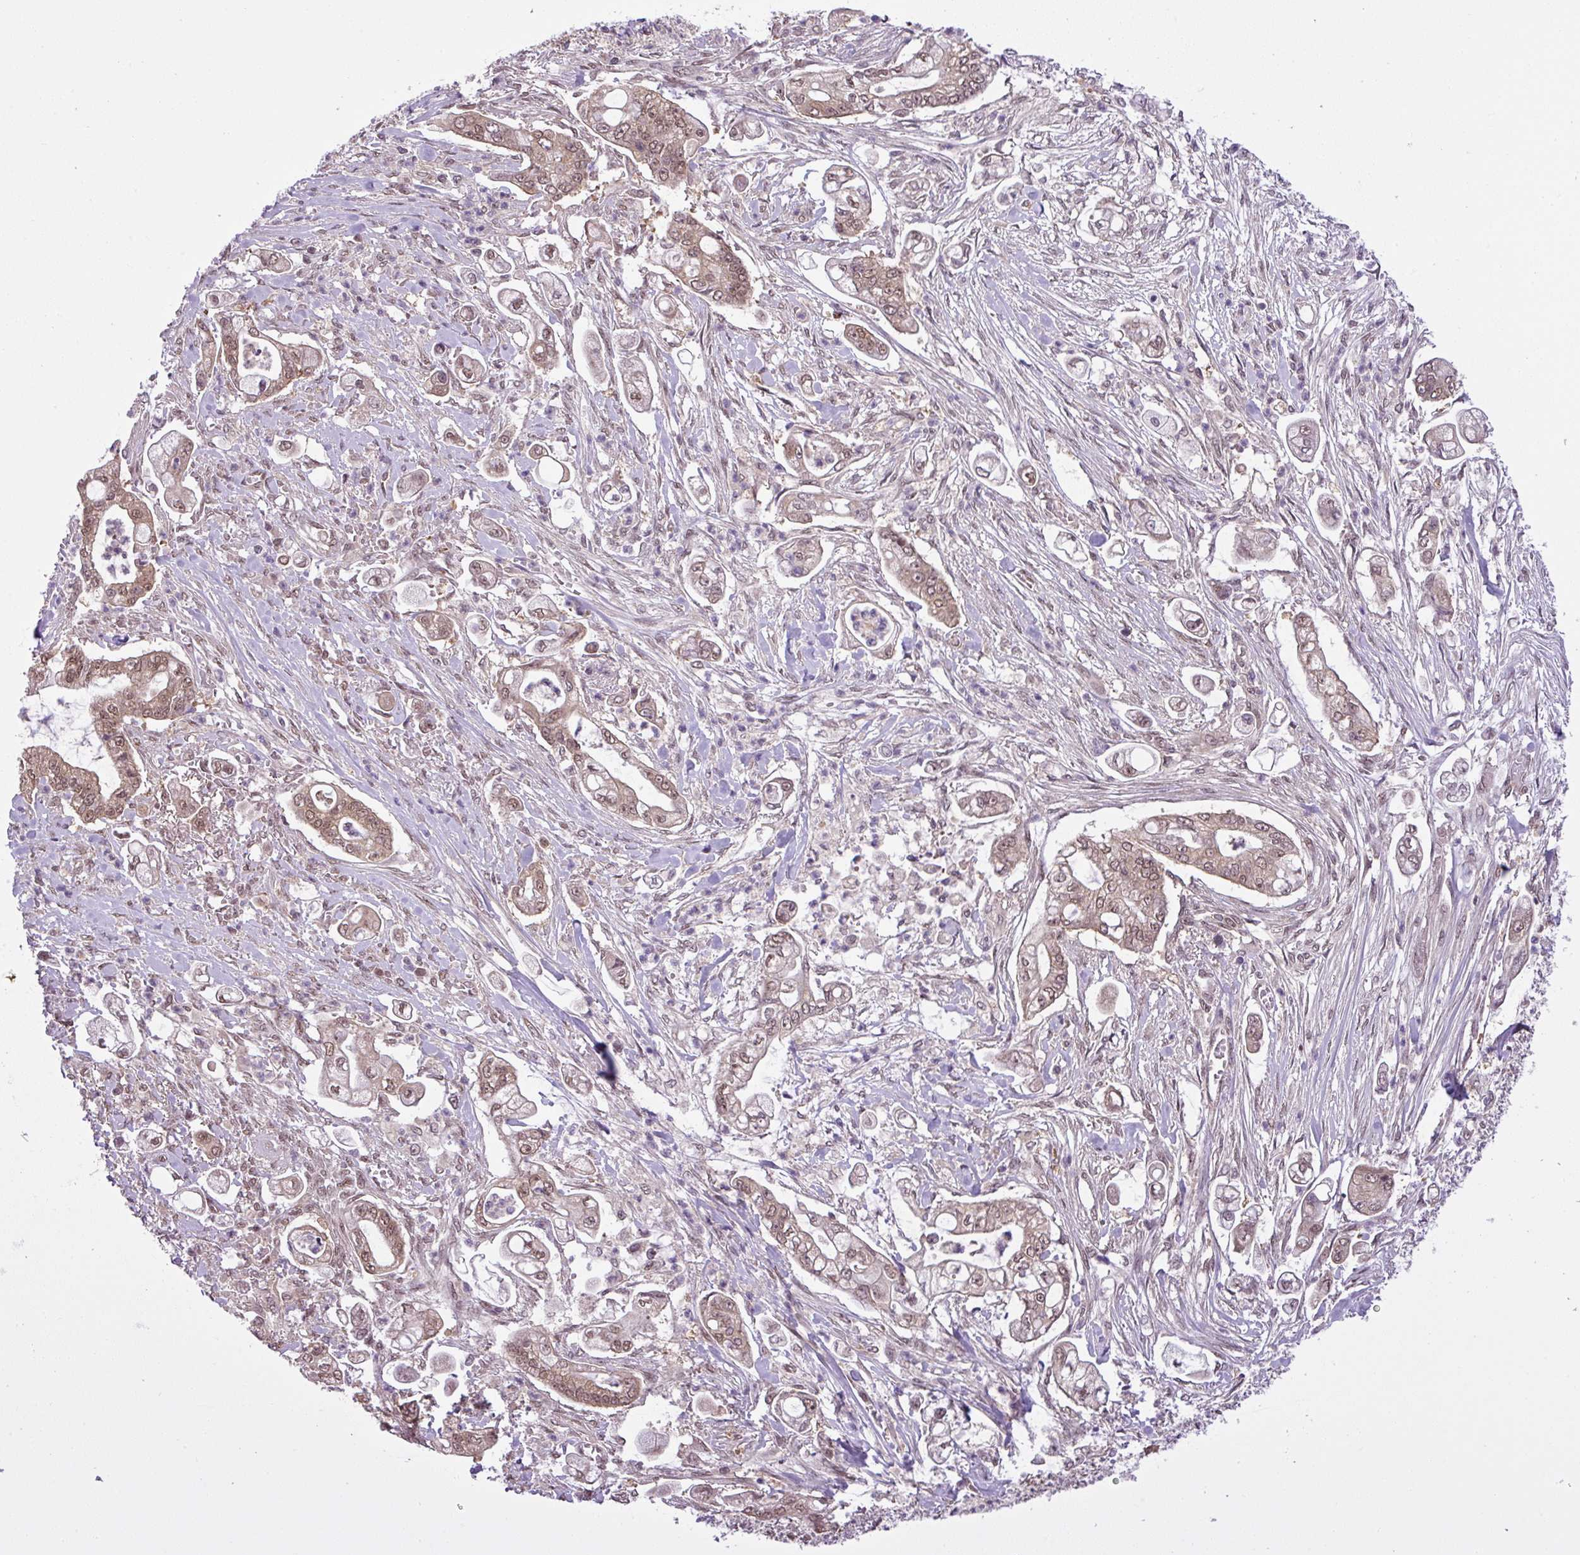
{"staining": {"intensity": "moderate", "quantity": ">75%", "location": "cytoplasmic/membranous,nuclear"}, "tissue": "pancreatic cancer", "cell_type": "Tumor cells", "image_type": "cancer", "snomed": [{"axis": "morphology", "description": "Adenocarcinoma, NOS"}, {"axis": "topography", "description": "Pancreas"}], "caption": "This is an image of immunohistochemistry staining of adenocarcinoma (pancreatic), which shows moderate staining in the cytoplasmic/membranous and nuclear of tumor cells.", "gene": "MFHAS1", "patient": {"sex": "female", "age": 69}}